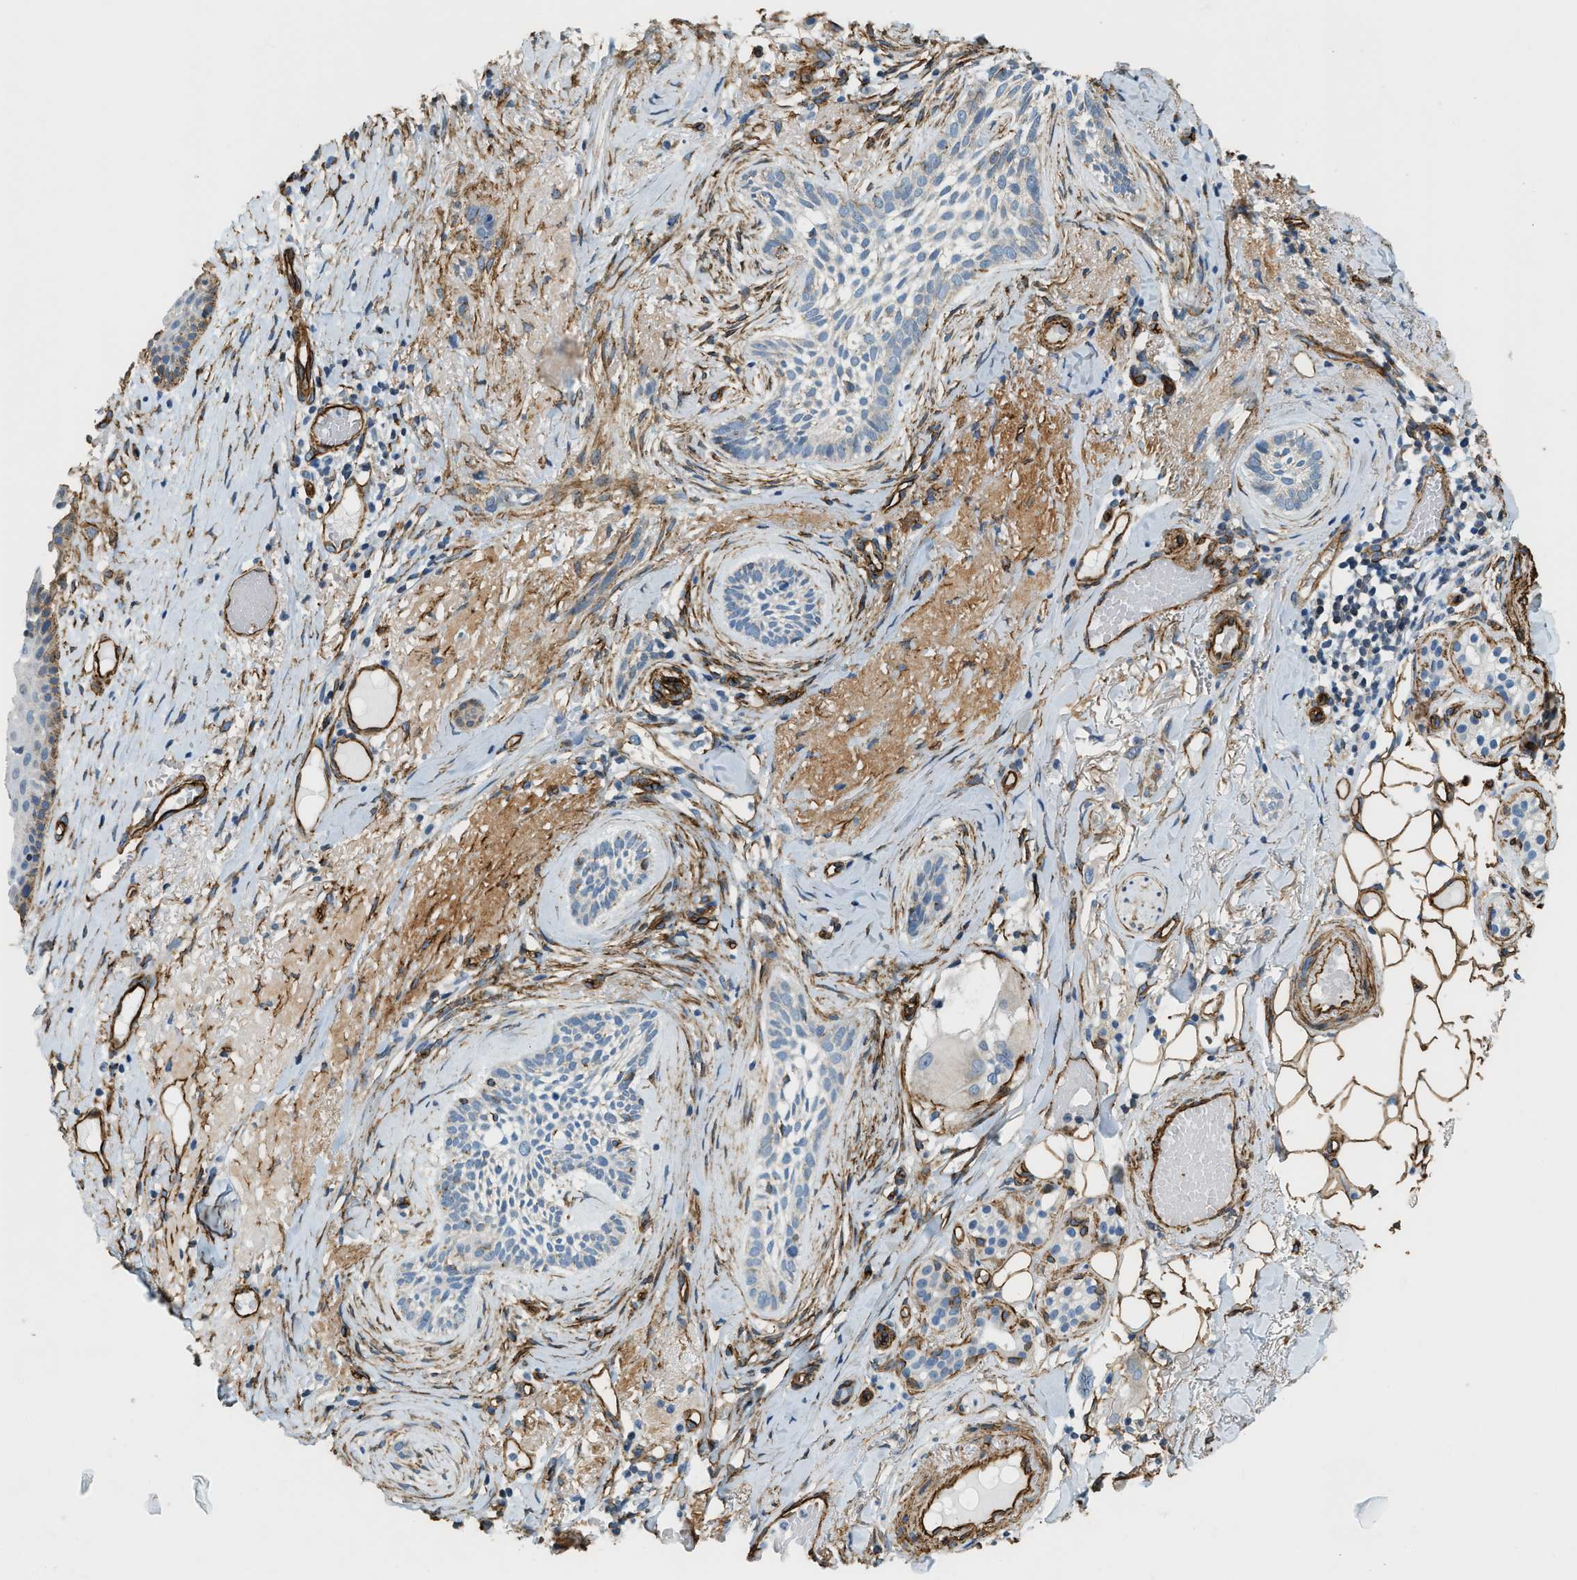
{"staining": {"intensity": "moderate", "quantity": "<25%", "location": "cytoplasmic/membranous"}, "tissue": "skin cancer", "cell_type": "Tumor cells", "image_type": "cancer", "snomed": [{"axis": "morphology", "description": "Basal cell carcinoma"}, {"axis": "topography", "description": "Skin"}], "caption": "Skin cancer tissue demonstrates moderate cytoplasmic/membranous positivity in about <25% of tumor cells", "gene": "TMEM43", "patient": {"sex": "female", "age": 88}}